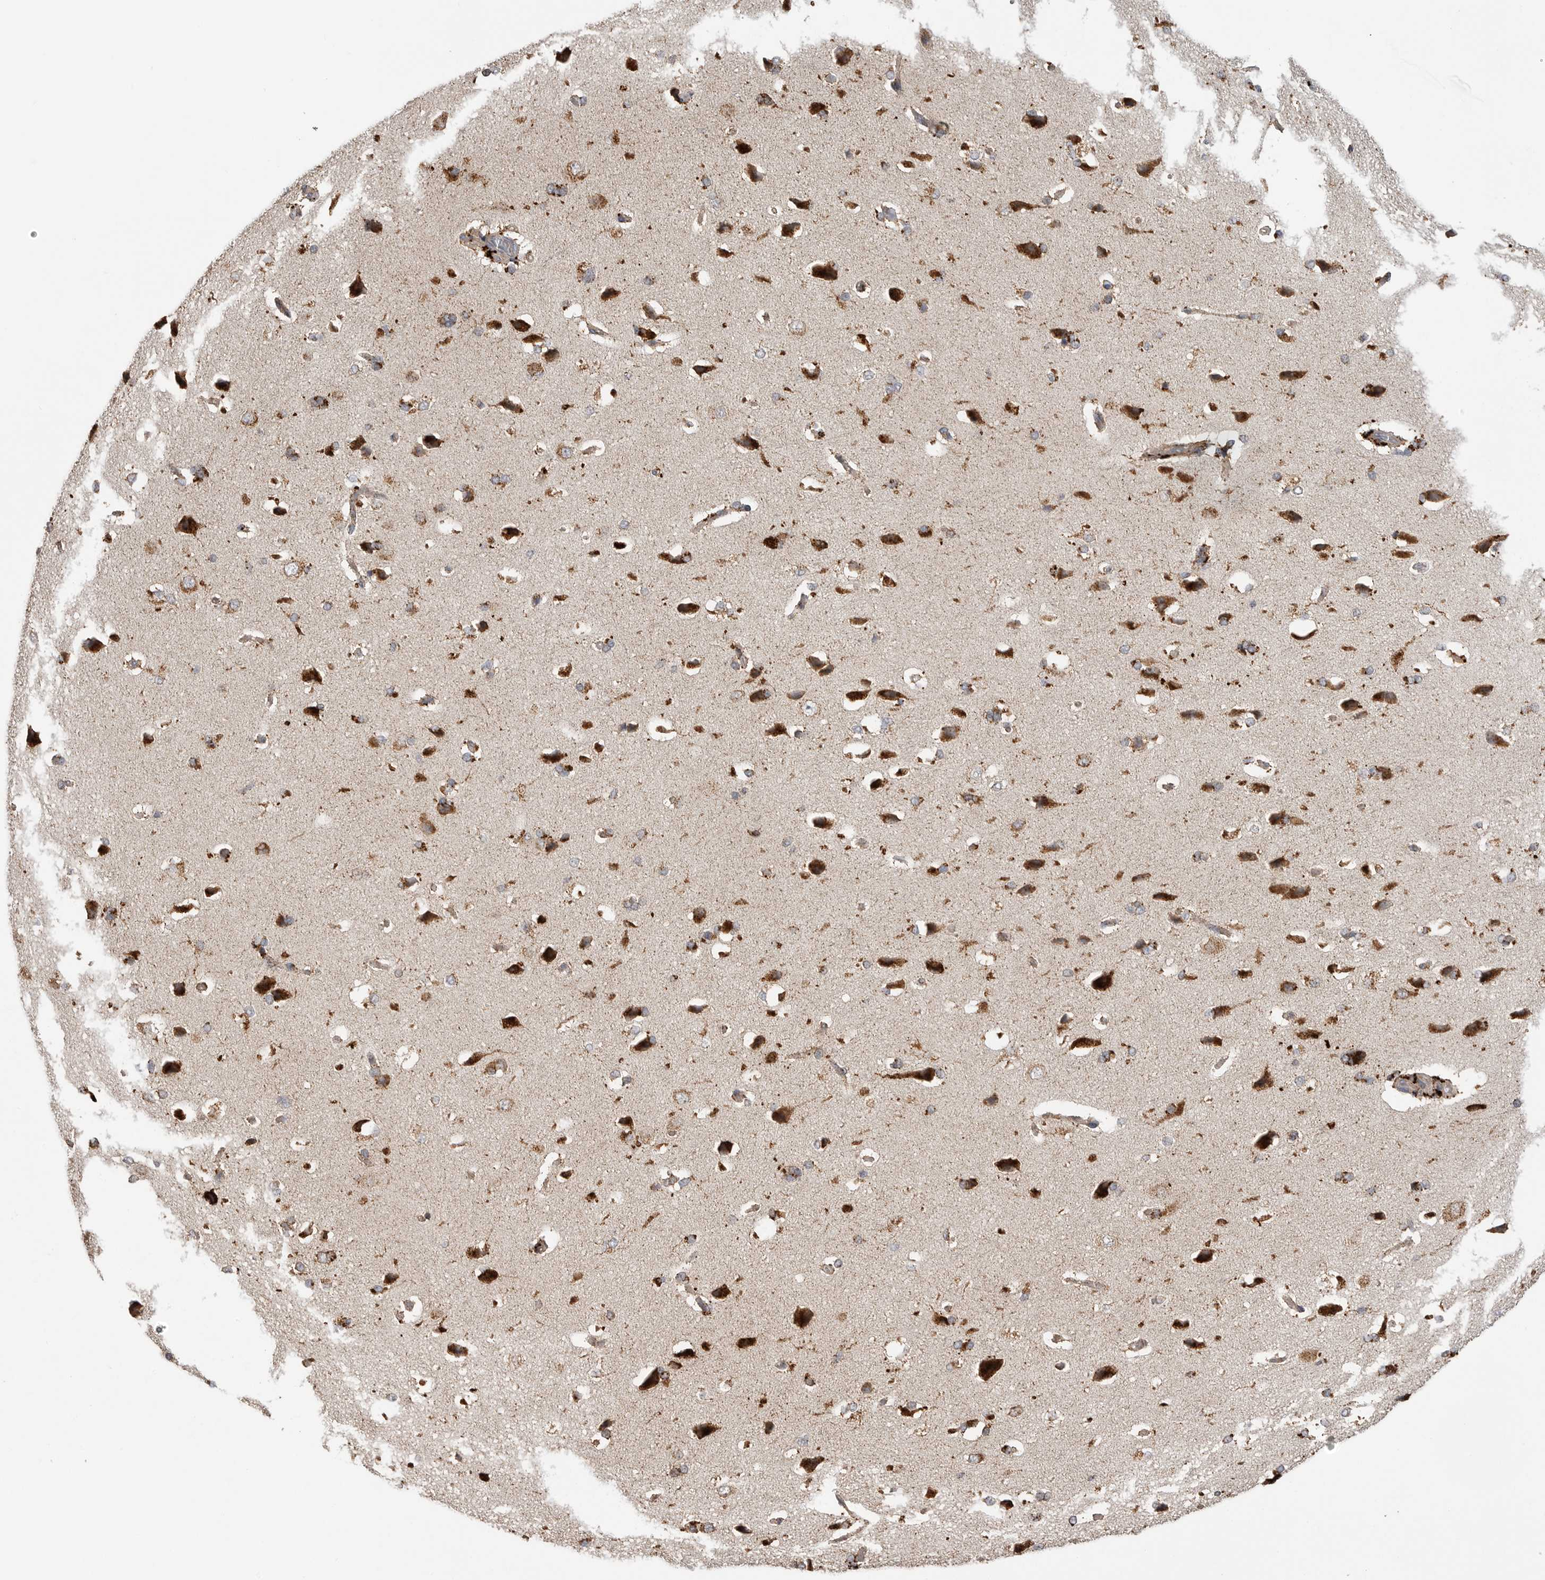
{"staining": {"intensity": "negative", "quantity": "none", "location": "none"}, "tissue": "cerebral cortex", "cell_type": "Endothelial cells", "image_type": "normal", "snomed": [{"axis": "morphology", "description": "Normal tissue, NOS"}, {"axis": "topography", "description": "Cerebral cortex"}], "caption": "DAB (3,3'-diaminobenzidine) immunohistochemical staining of unremarkable cerebral cortex demonstrates no significant positivity in endothelial cells.", "gene": "GALNS", "patient": {"sex": "male", "age": 62}}